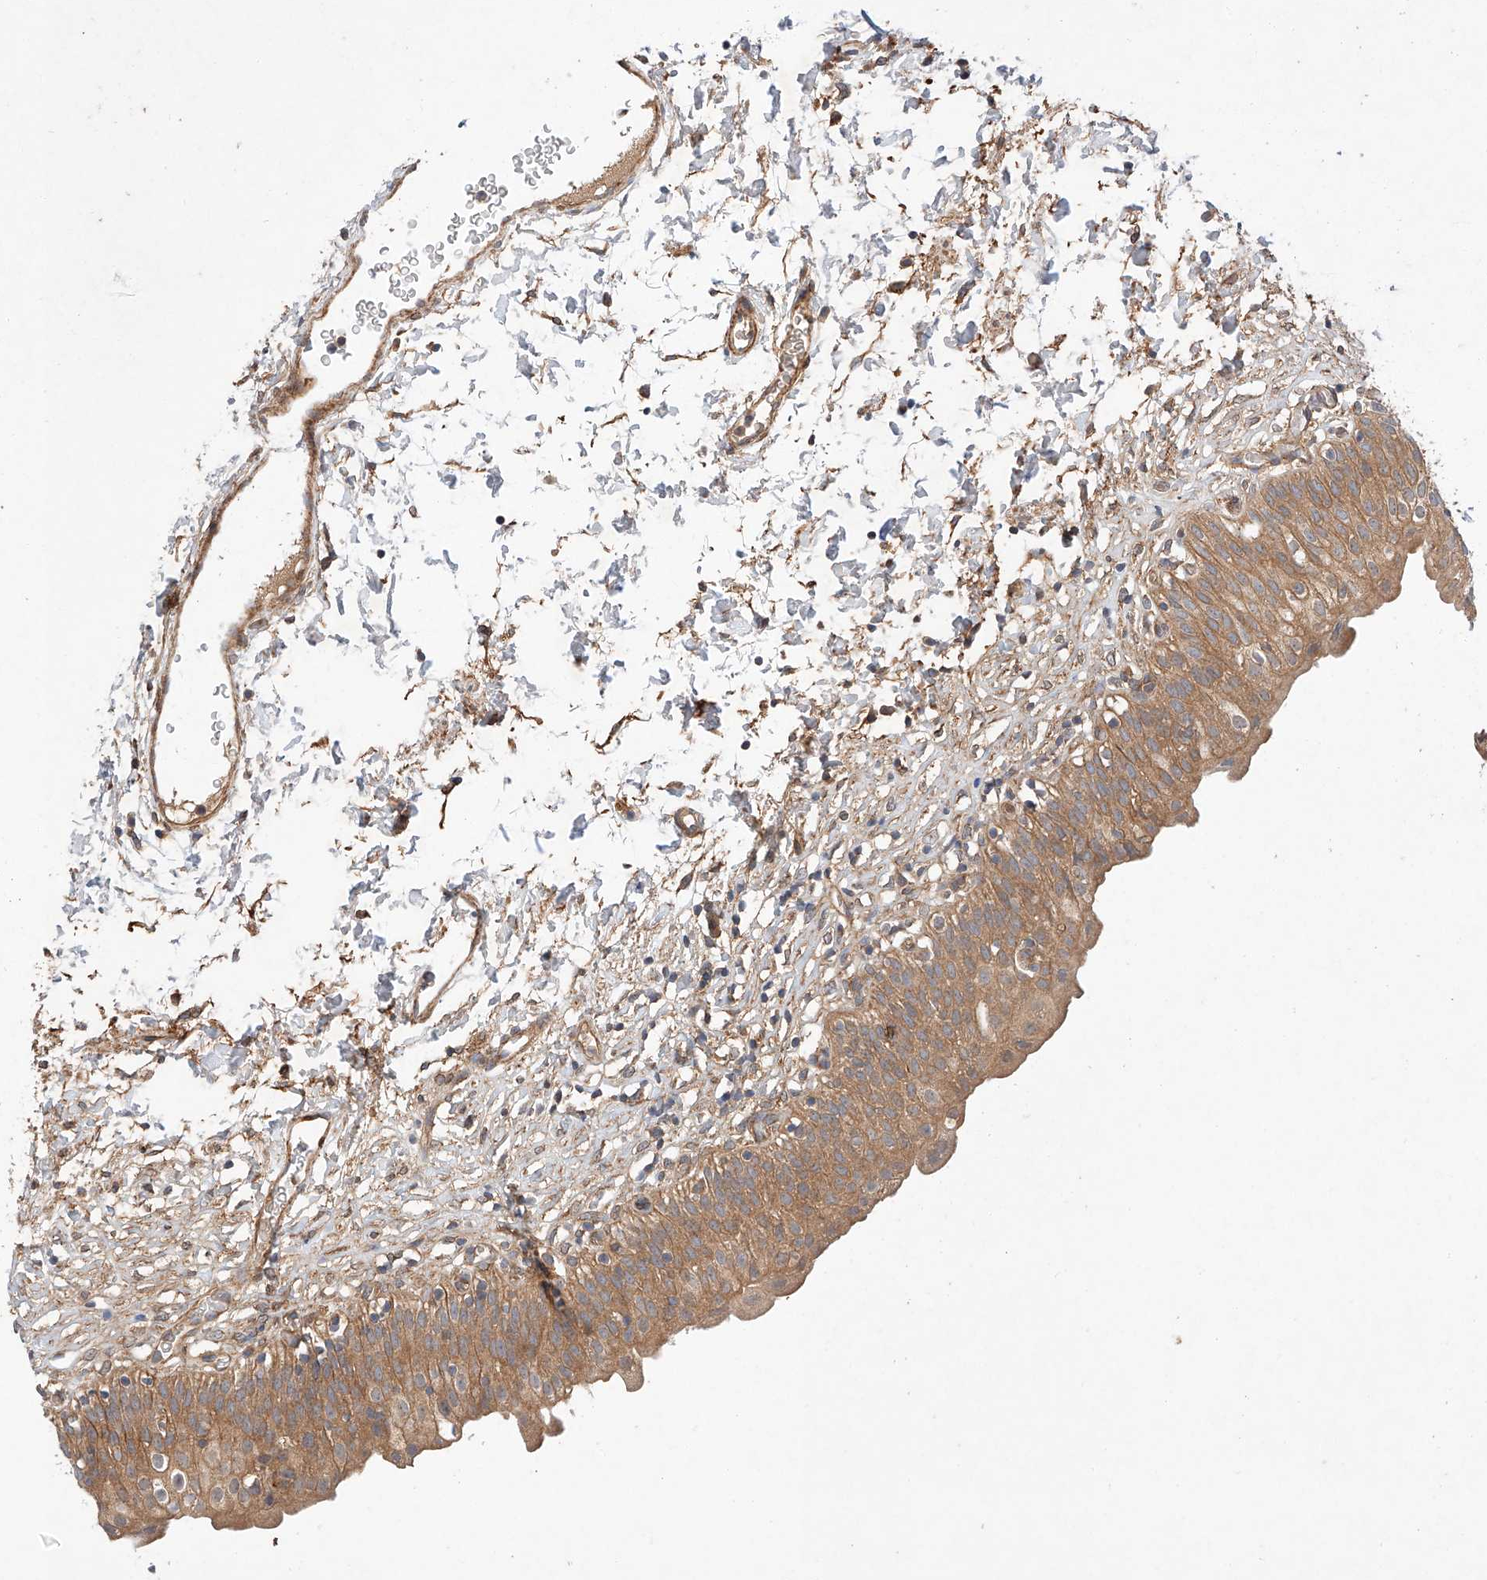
{"staining": {"intensity": "moderate", "quantity": ">75%", "location": "cytoplasmic/membranous"}, "tissue": "urinary bladder", "cell_type": "Urothelial cells", "image_type": "normal", "snomed": [{"axis": "morphology", "description": "Normal tissue, NOS"}, {"axis": "topography", "description": "Urinary bladder"}], "caption": "Immunohistochemistry photomicrograph of unremarkable human urinary bladder stained for a protein (brown), which displays medium levels of moderate cytoplasmic/membranous staining in about >75% of urothelial cells.", "gene": "RAB23", "patient": {"sex": "male", "age": 55}}